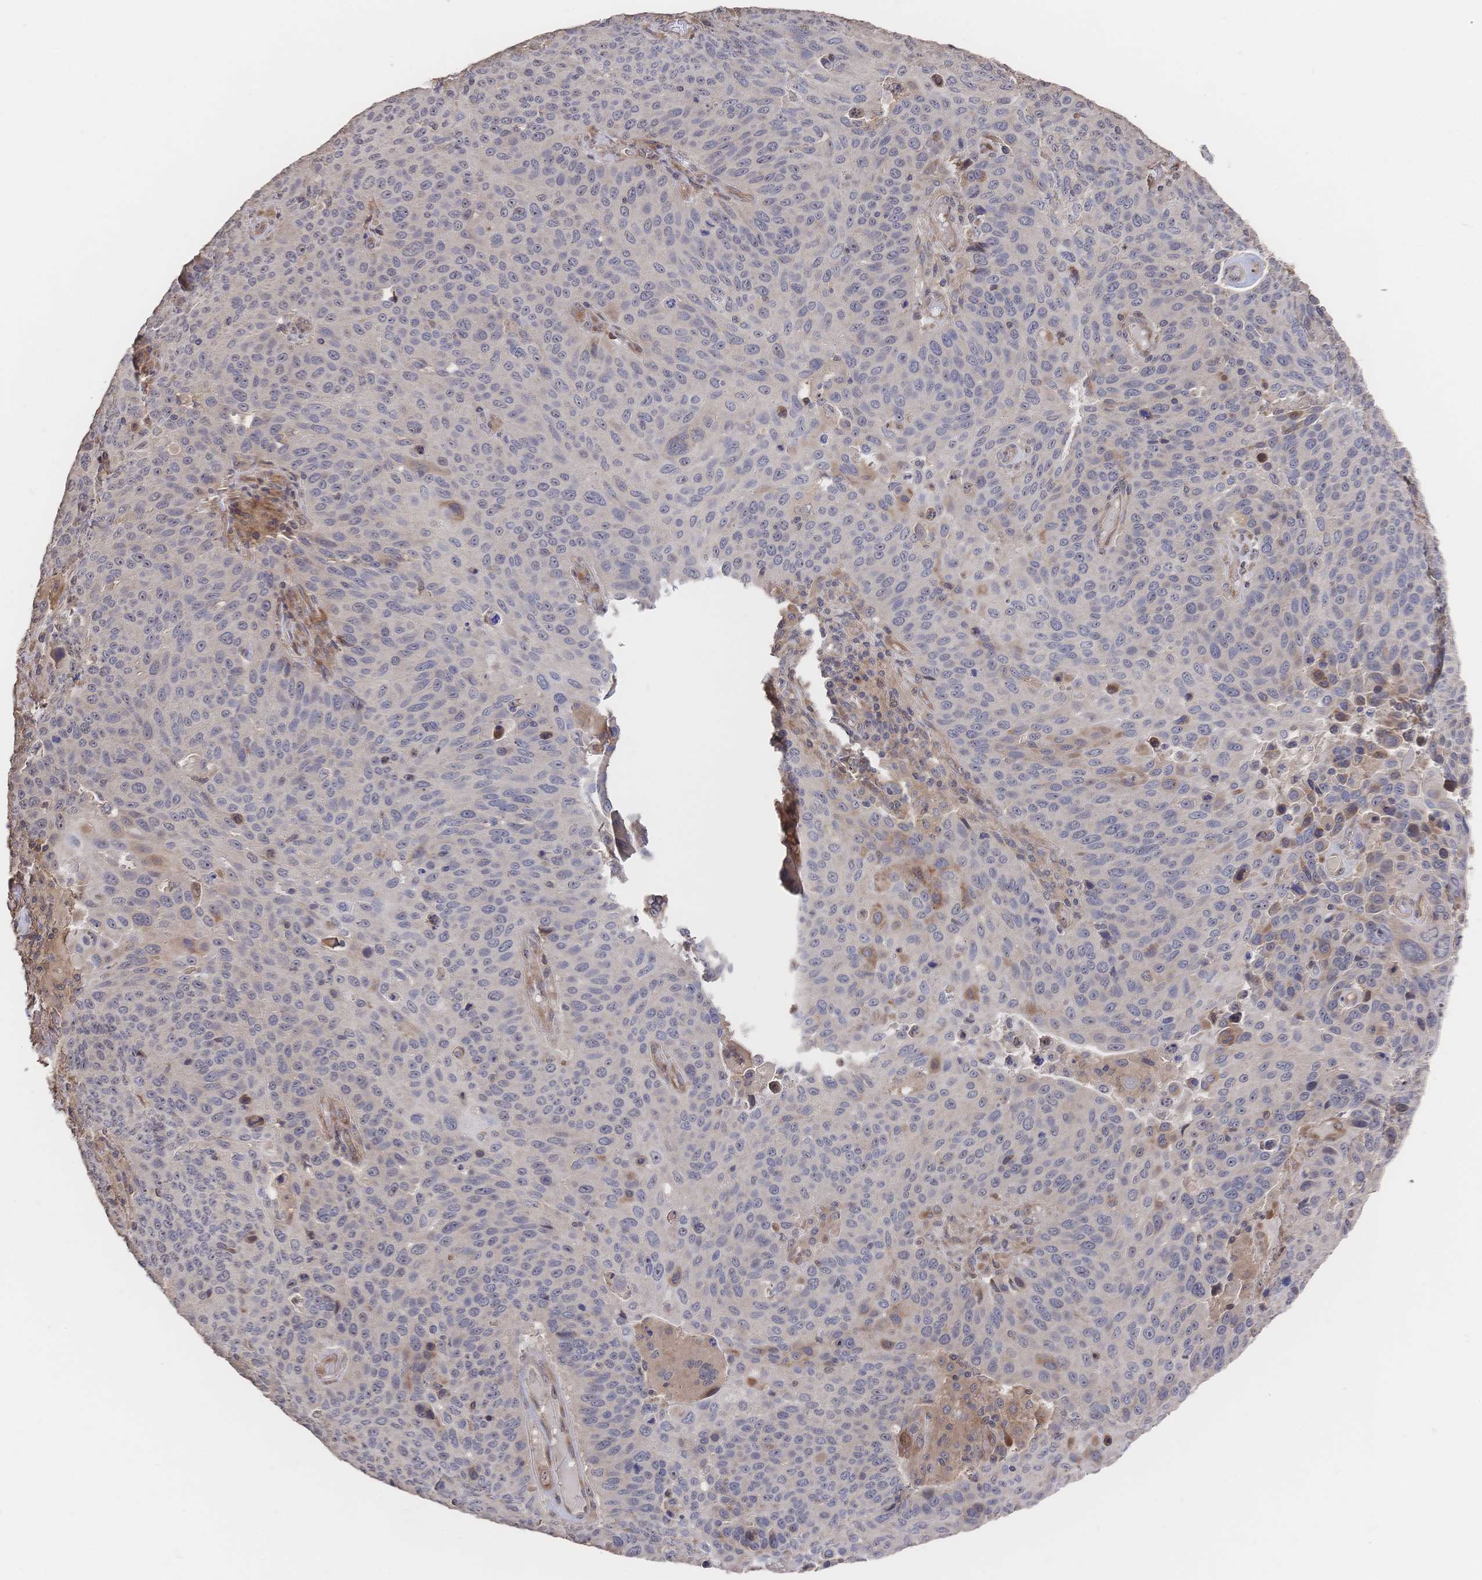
{"staining": {"intensity": "weak", "quantity": "25%-75%", "location": "cytoplasmic/membranous"}, "tissue": "lung cancer", "cell_type": "Tumor cells", "image_type": "cancer", "snomed": [{"axis": "morphology", "description": "Squamous cell carcinoma, NOS"}, {"axis": "topography", "description": "Lung"}], "caption": "Human lung squamous cell carcinoma stained with a protein marker exhibits weak staining in tumor cells.", "gene": "DNAJA4", "patient": {"sex": "male", "age": 68}}